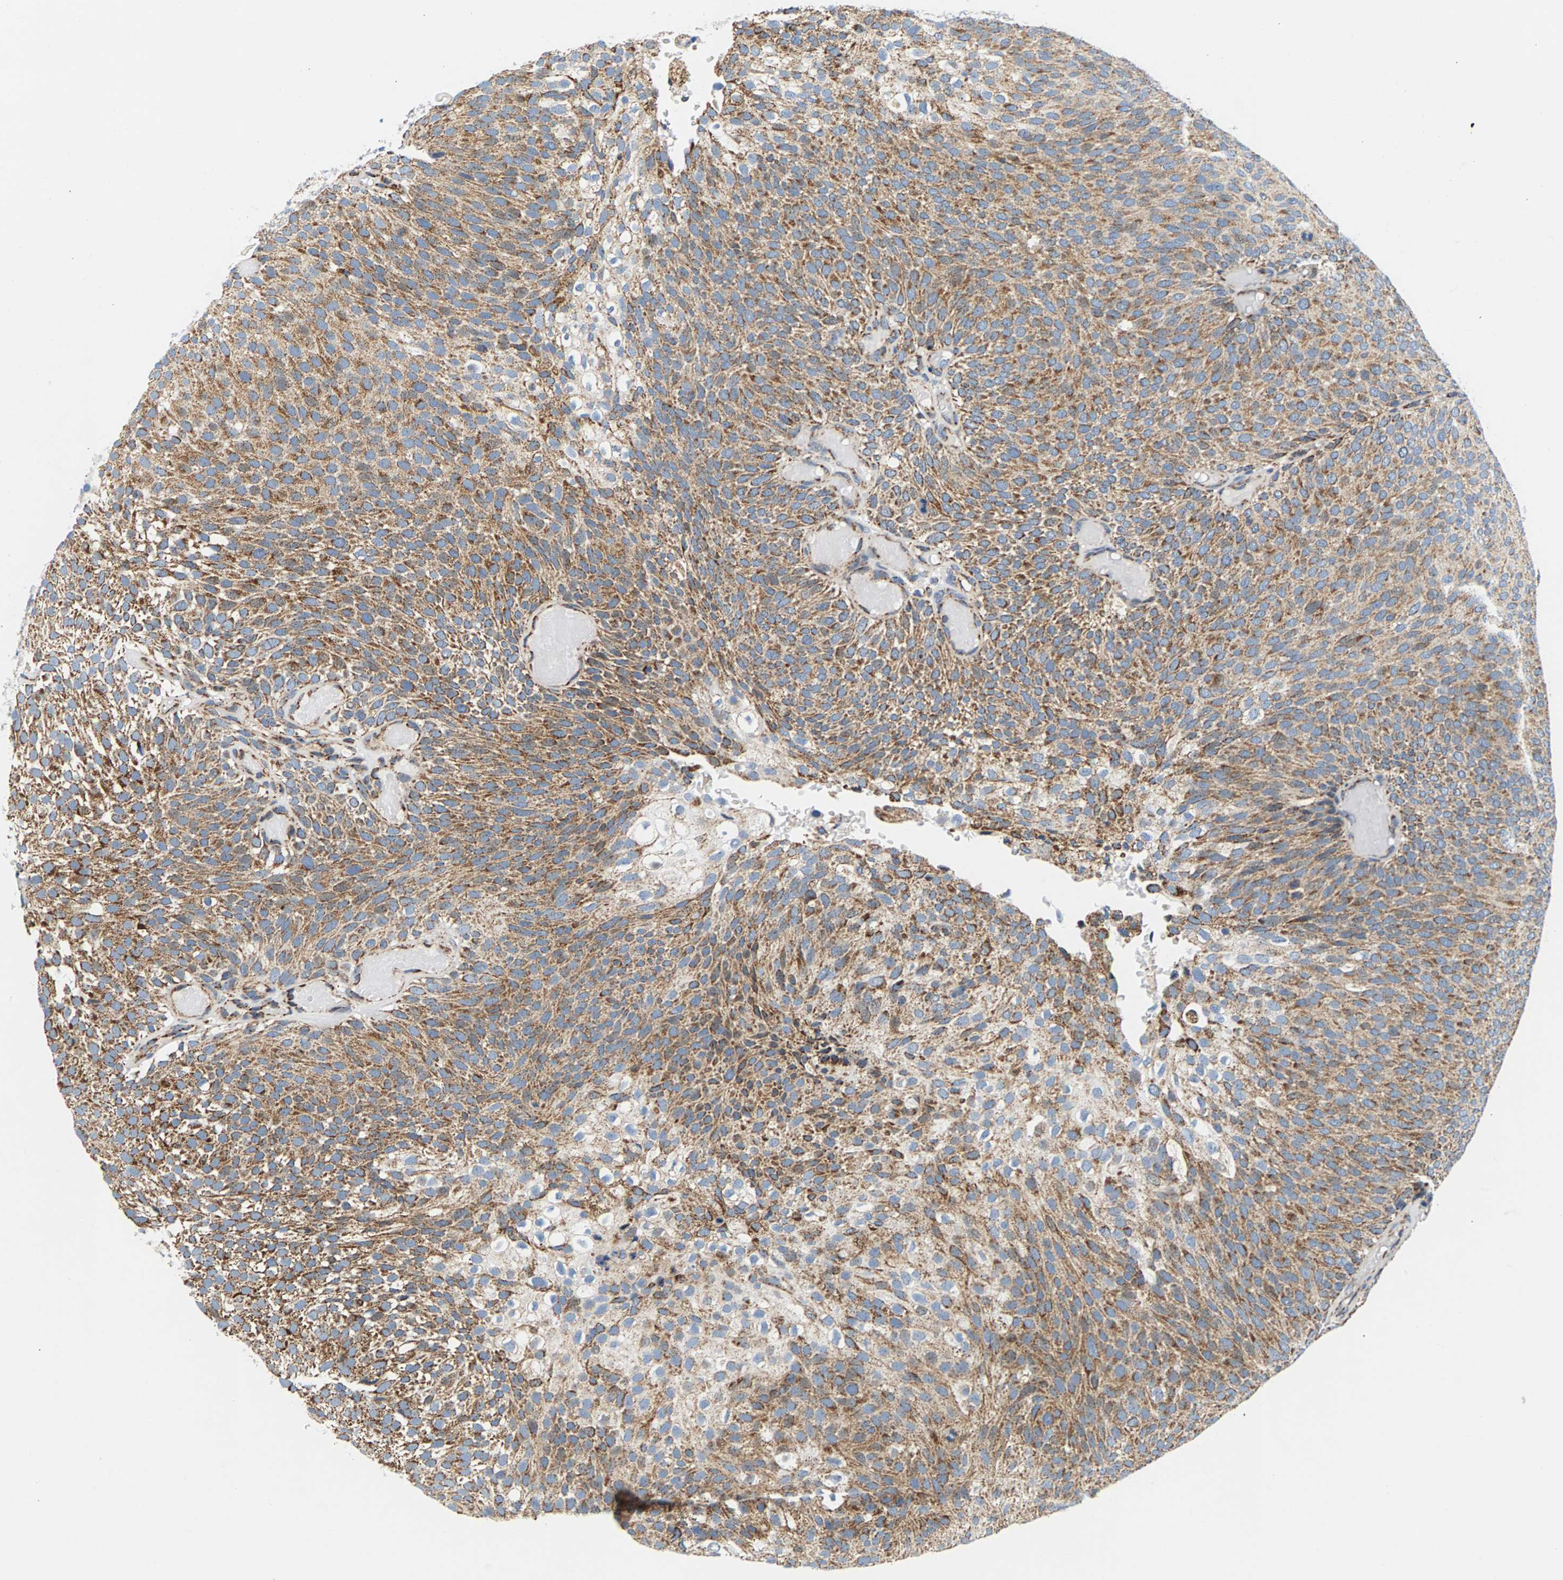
{"staining": {"intensity": "moderate", "quantity": ">75%", "location": "cytoplasmic/membranous"}, "tissue": "urothelial cancer", "cell_type": "Tumor cells", "image_type": "cancer", "snomed": [{"axis": "morphology", "description": "Urothelial carcinoma, Low grade"}, {"axis": "topography", "description": "Urinary bladder"}], "caption": "Immunohistochemistry micrograph of neoplastic tissue: human urothelial carcinoma (low-grade) stained using immunohistochemistry (IHC) reveals medium levels of moderate protein expression localized specifically in the cytoplasmic/membranous of tumor cells, appearing as a cytoplasmic/membranous brown color.", "gene": "PDE1A", "patient": {"sex": "male", "age": 78}}